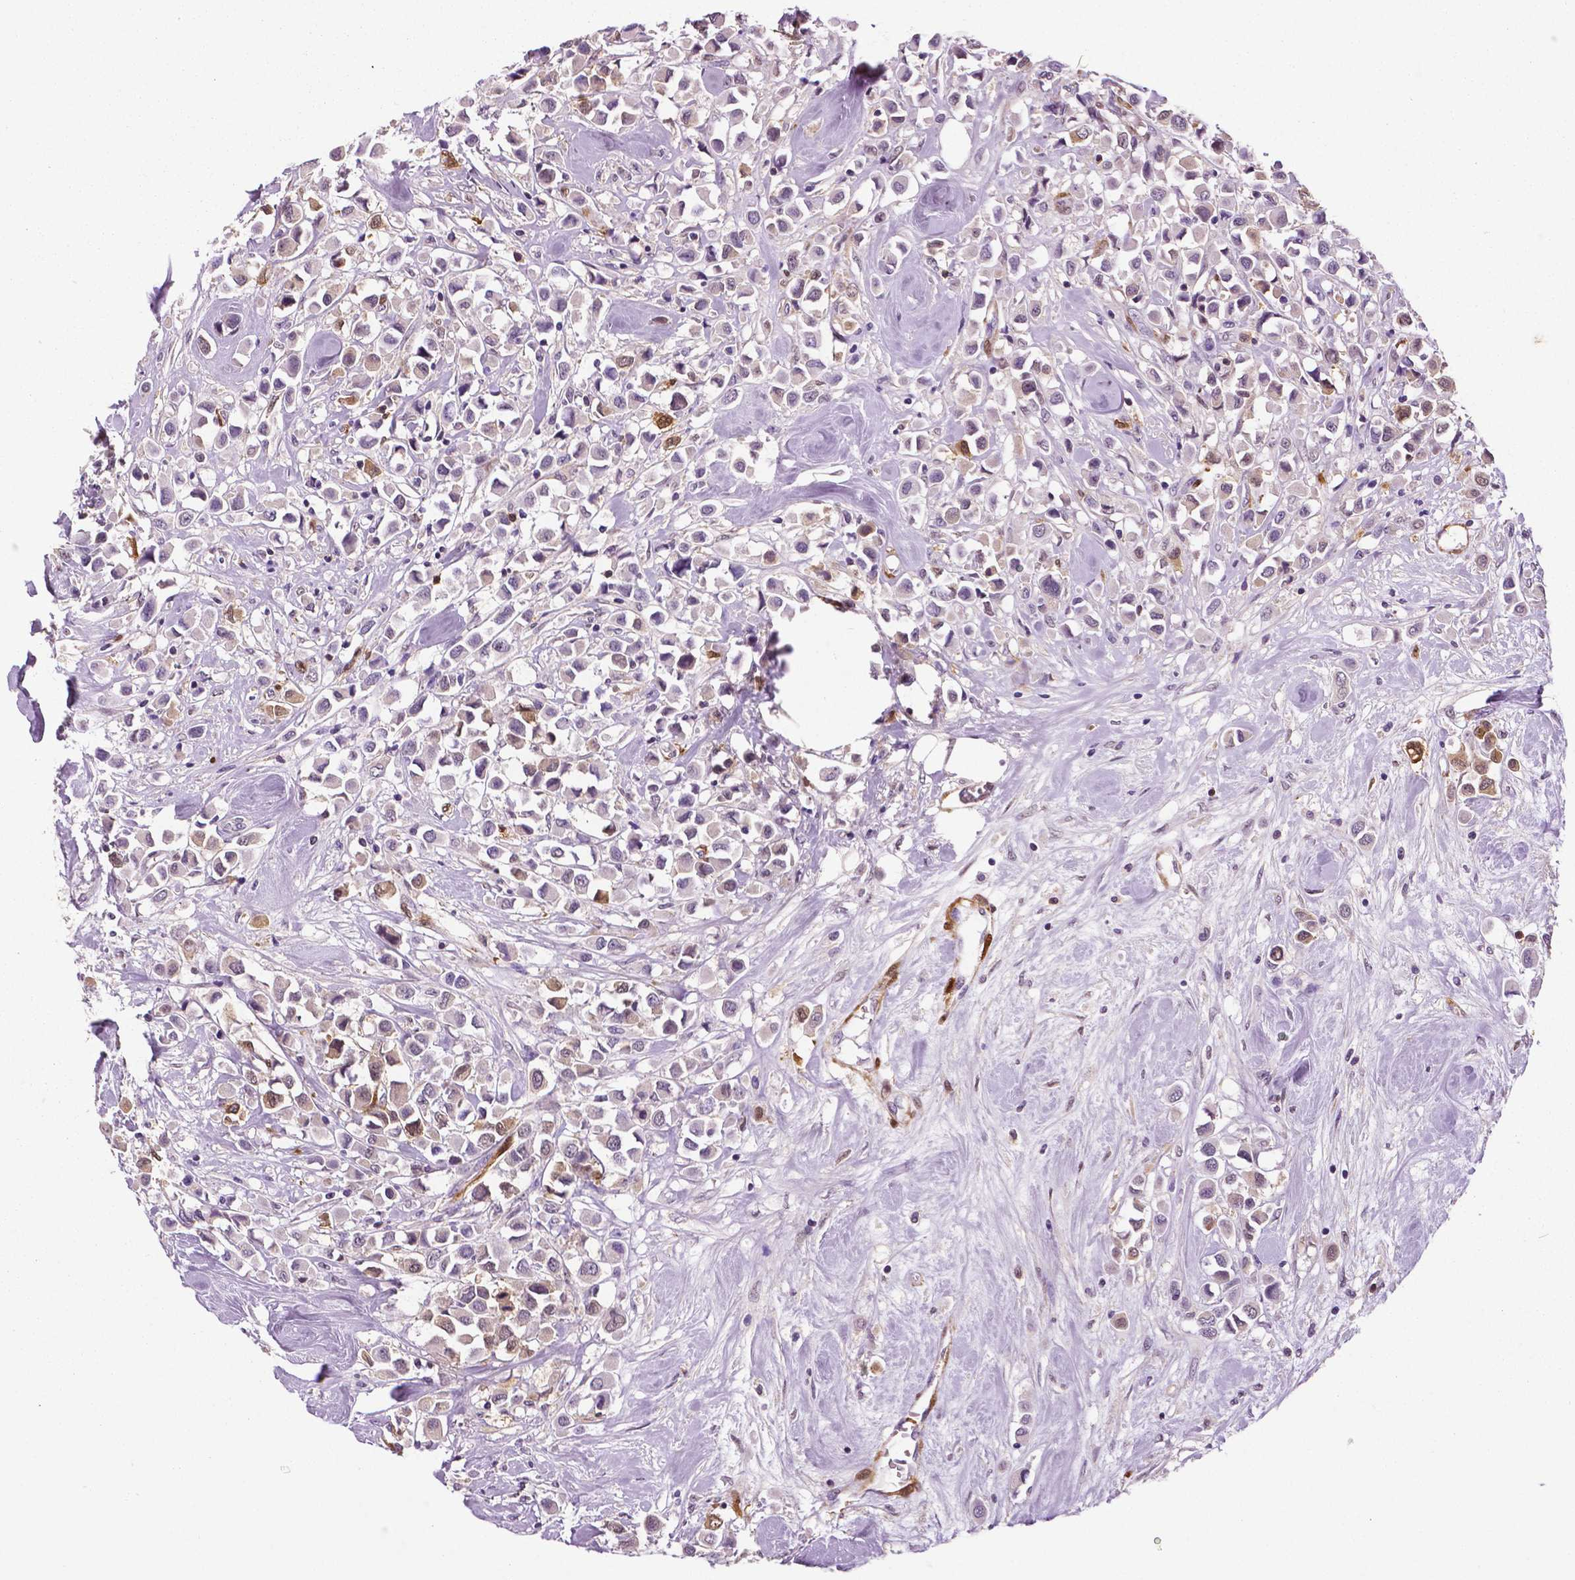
{"staining": {"intensity": "weak", "quantity": "<25%", "location": "cytoplasmic/membranous"}, "tissue": "breast cancer", "cell_type": "Tumor cells", "image_type": "cancer", "snomed": [{"axis": "morphology", "description": "Duct carcinoma"}, {"axis": "topography", "description": "Breast"}], "caption": "Human invasive ductal carcinoma (breast) stained for a protein using immunohistochemistry (IHC) reveals no expression in tumor cells.", "gene": "PHGDH", "patient": {"sex": "female", "age": 61}}